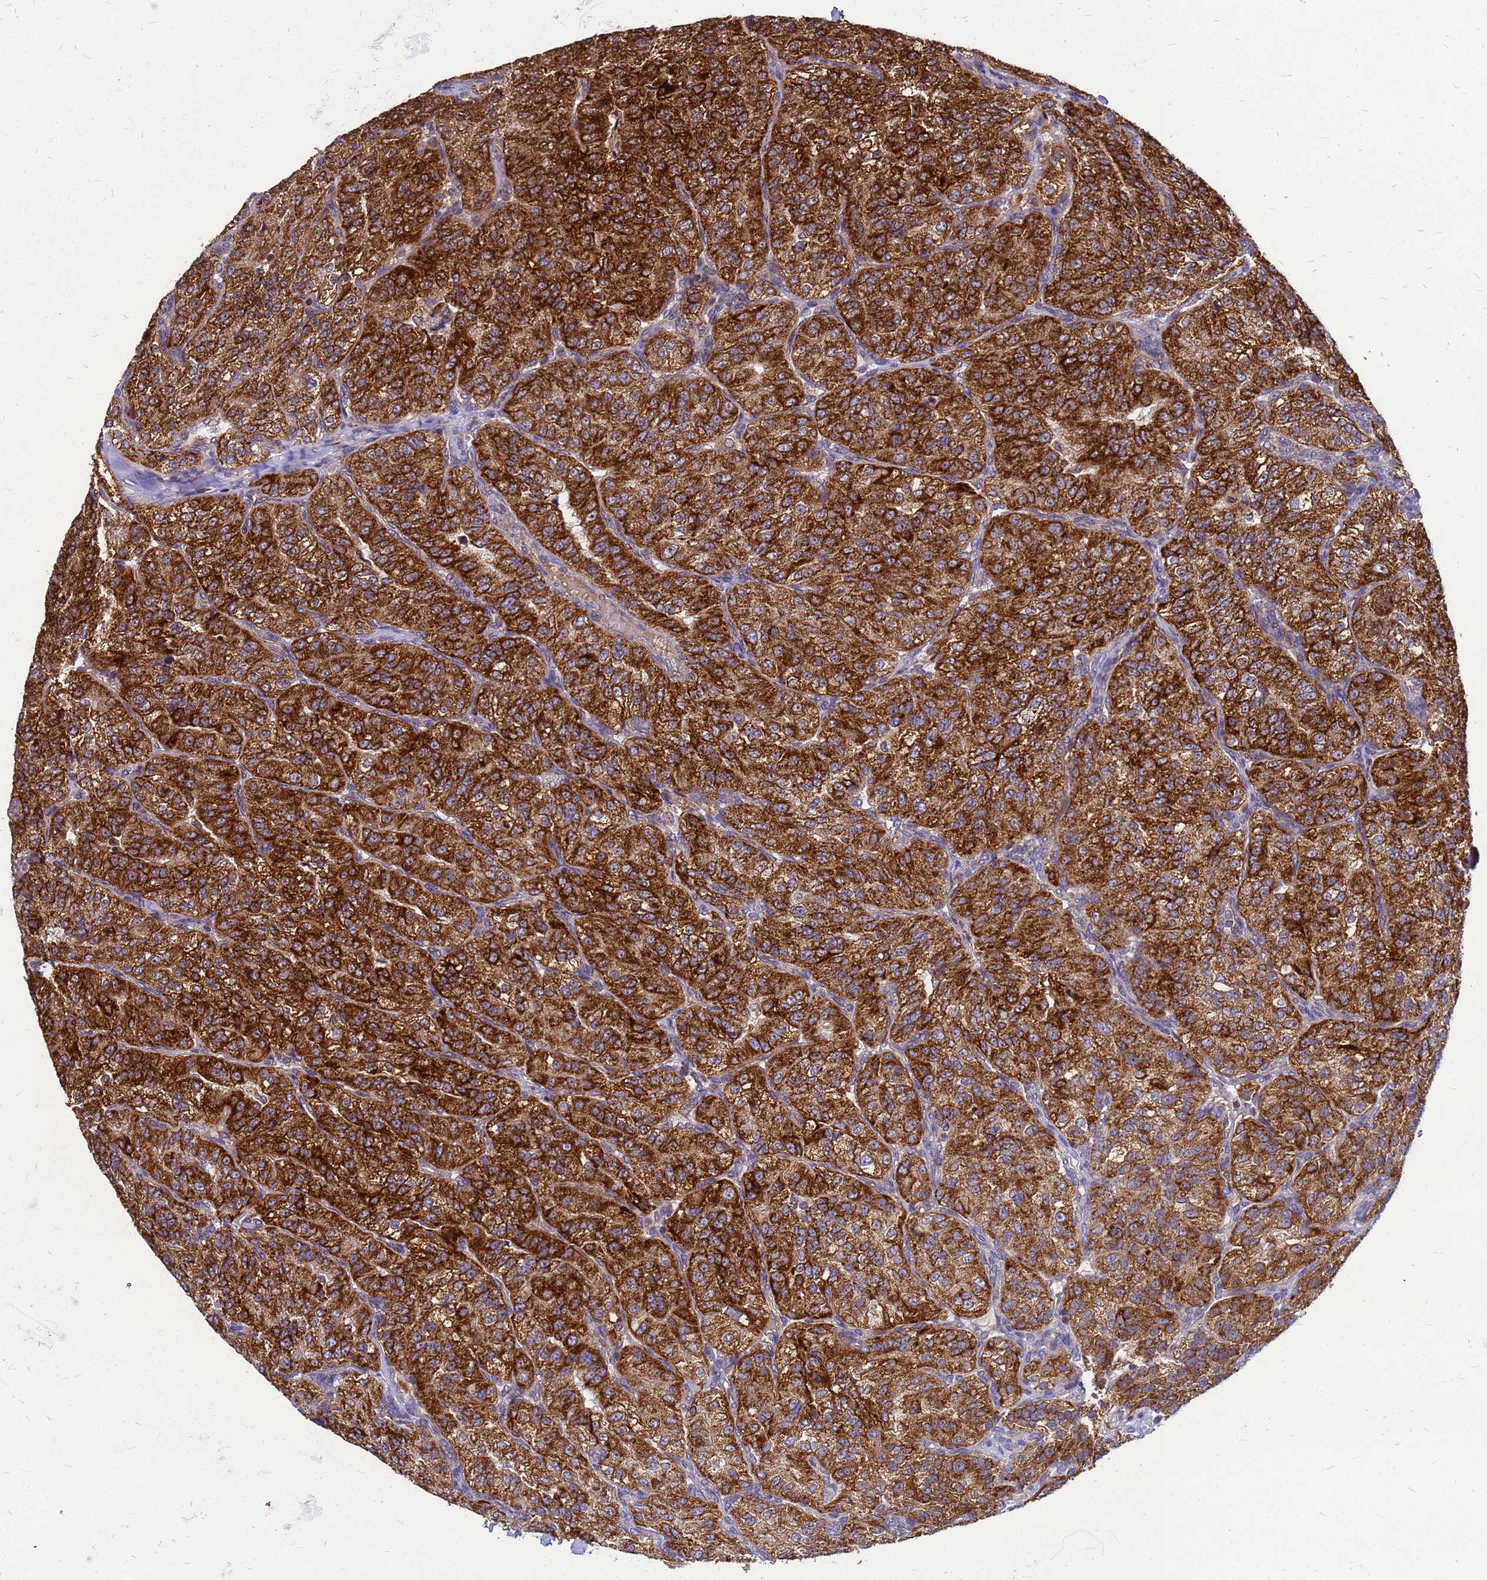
{"staining": {"intensity": "strong", "quantity": ">75%", "location": "cytoplasmic/membranous"}, "tissue": "renal cancer", "cell_type": "Tumor cells", "image_type": "cancer", "snomed": [{"axis": "morphology", "description": "Adenocarcinoma, NOS"}, {"axis": "topography", "description": "Kidney"}], "caption": "Approximately >75% of tumor cells in renal cancer show strong cytoplasmic/membranous protein expression as visualized by brown immunohistochemical staining.", "gene": "CMC4", "patient": {"sex": "female", "age": 63}}